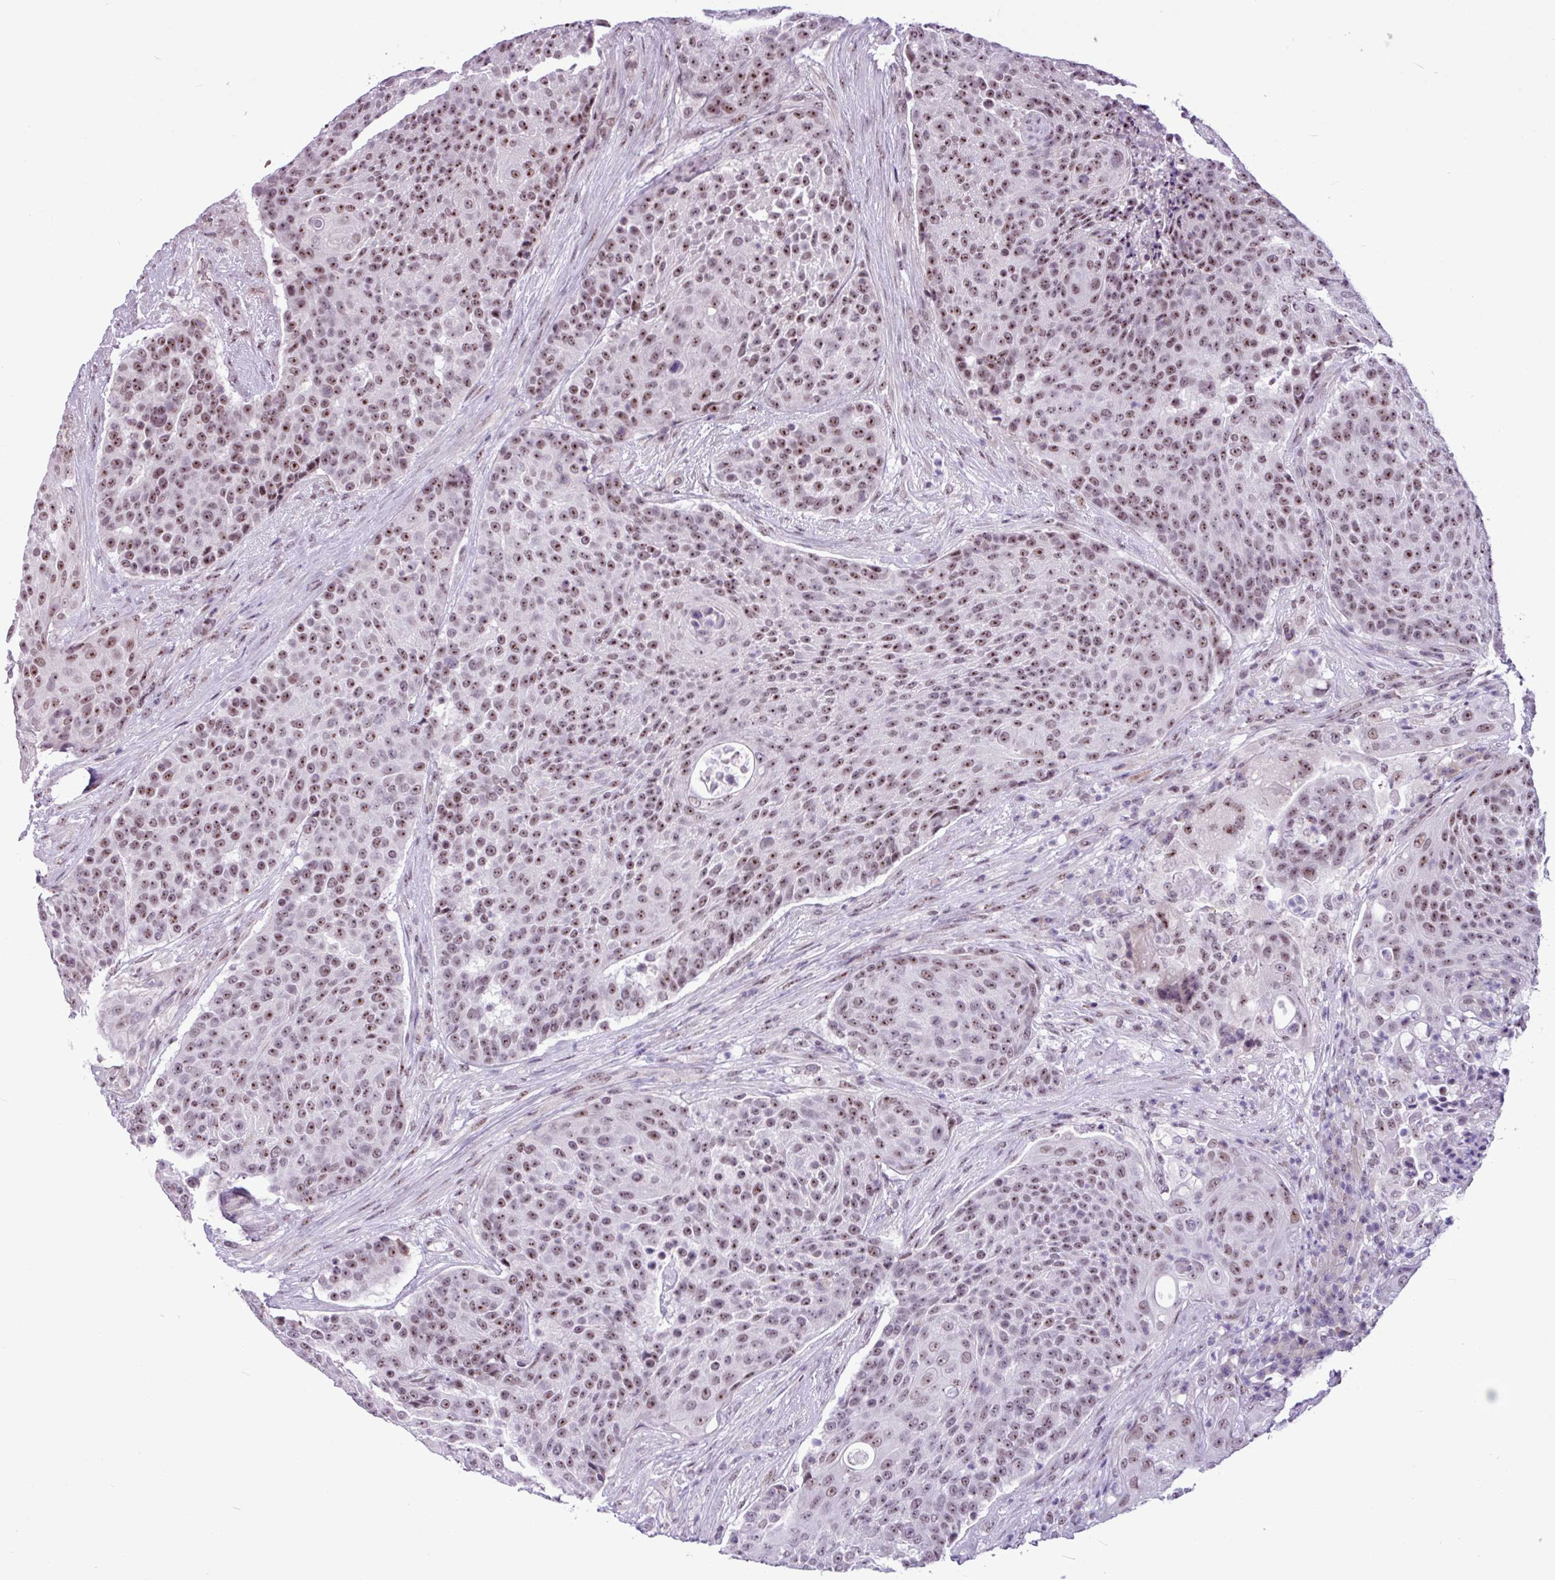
{"staining": {"intensity": "moderate", "quantity": ">75%", "location": "nuclear"}, "tissue": "urothelial cancer", "cell_type": "Tumor cells", "image_type": "cancer", "snomed": [{"axis": "morphology", "description": "Urothelial carcinoma, High grade"}, {"axis": "topography", "description": "Urinary bladder"}], "caption": "Urothelial carcinoma (high-grade) was stained to show a protein in brown. There is medium levels of moderate nuclear expression in about >75% of tumor cells.", "gene": "UTP18", "patient": {"sex": "female", "age": 63}}